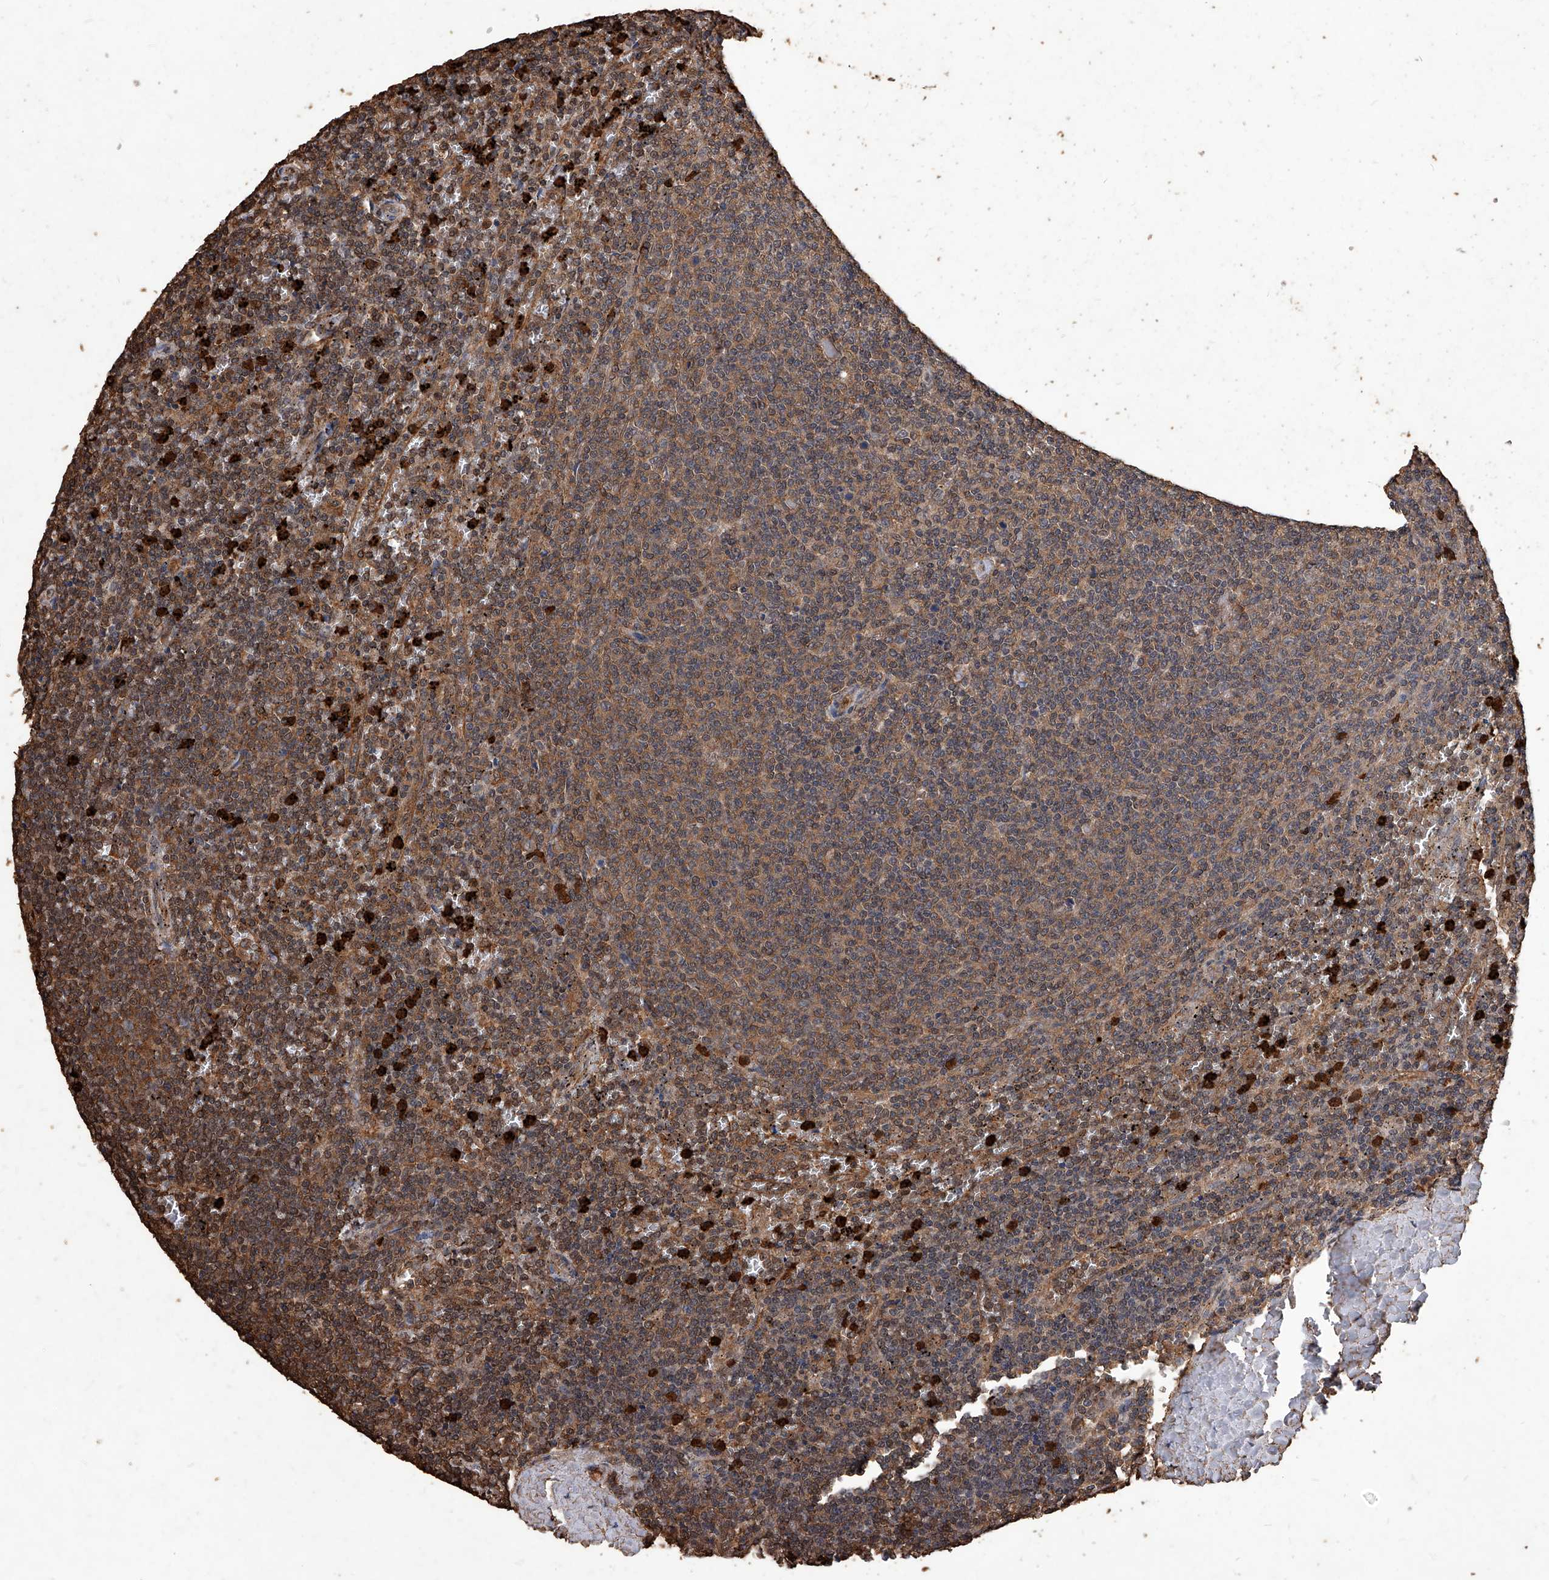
{"staining": {"intensity": "moderate", "quantity": ">75%", "location": "cytoplasmic/membranous"}, "tissue": "lymphoma", "cell_type": "Tumor cells", "image_type": "cancer", "snomed": [{"axis": "morphology", "description": "Malignant lymphoma, non-Hodgkin's type, Low grade"}, {"axis": "topography", "description": "Spleen"}], "caption": "Low-grade malignant lymphoma, non-Hodgkin's type tissue shows moderate cytoplasmic/membranous positivity in about >75% of tumor cells (DAB (3,3'-diaminobenzidine) IHC, brown staining for protein, blue staining for nuclei).", "gene": "UCP2", "patient": {"sex": "female", "age": 50}}